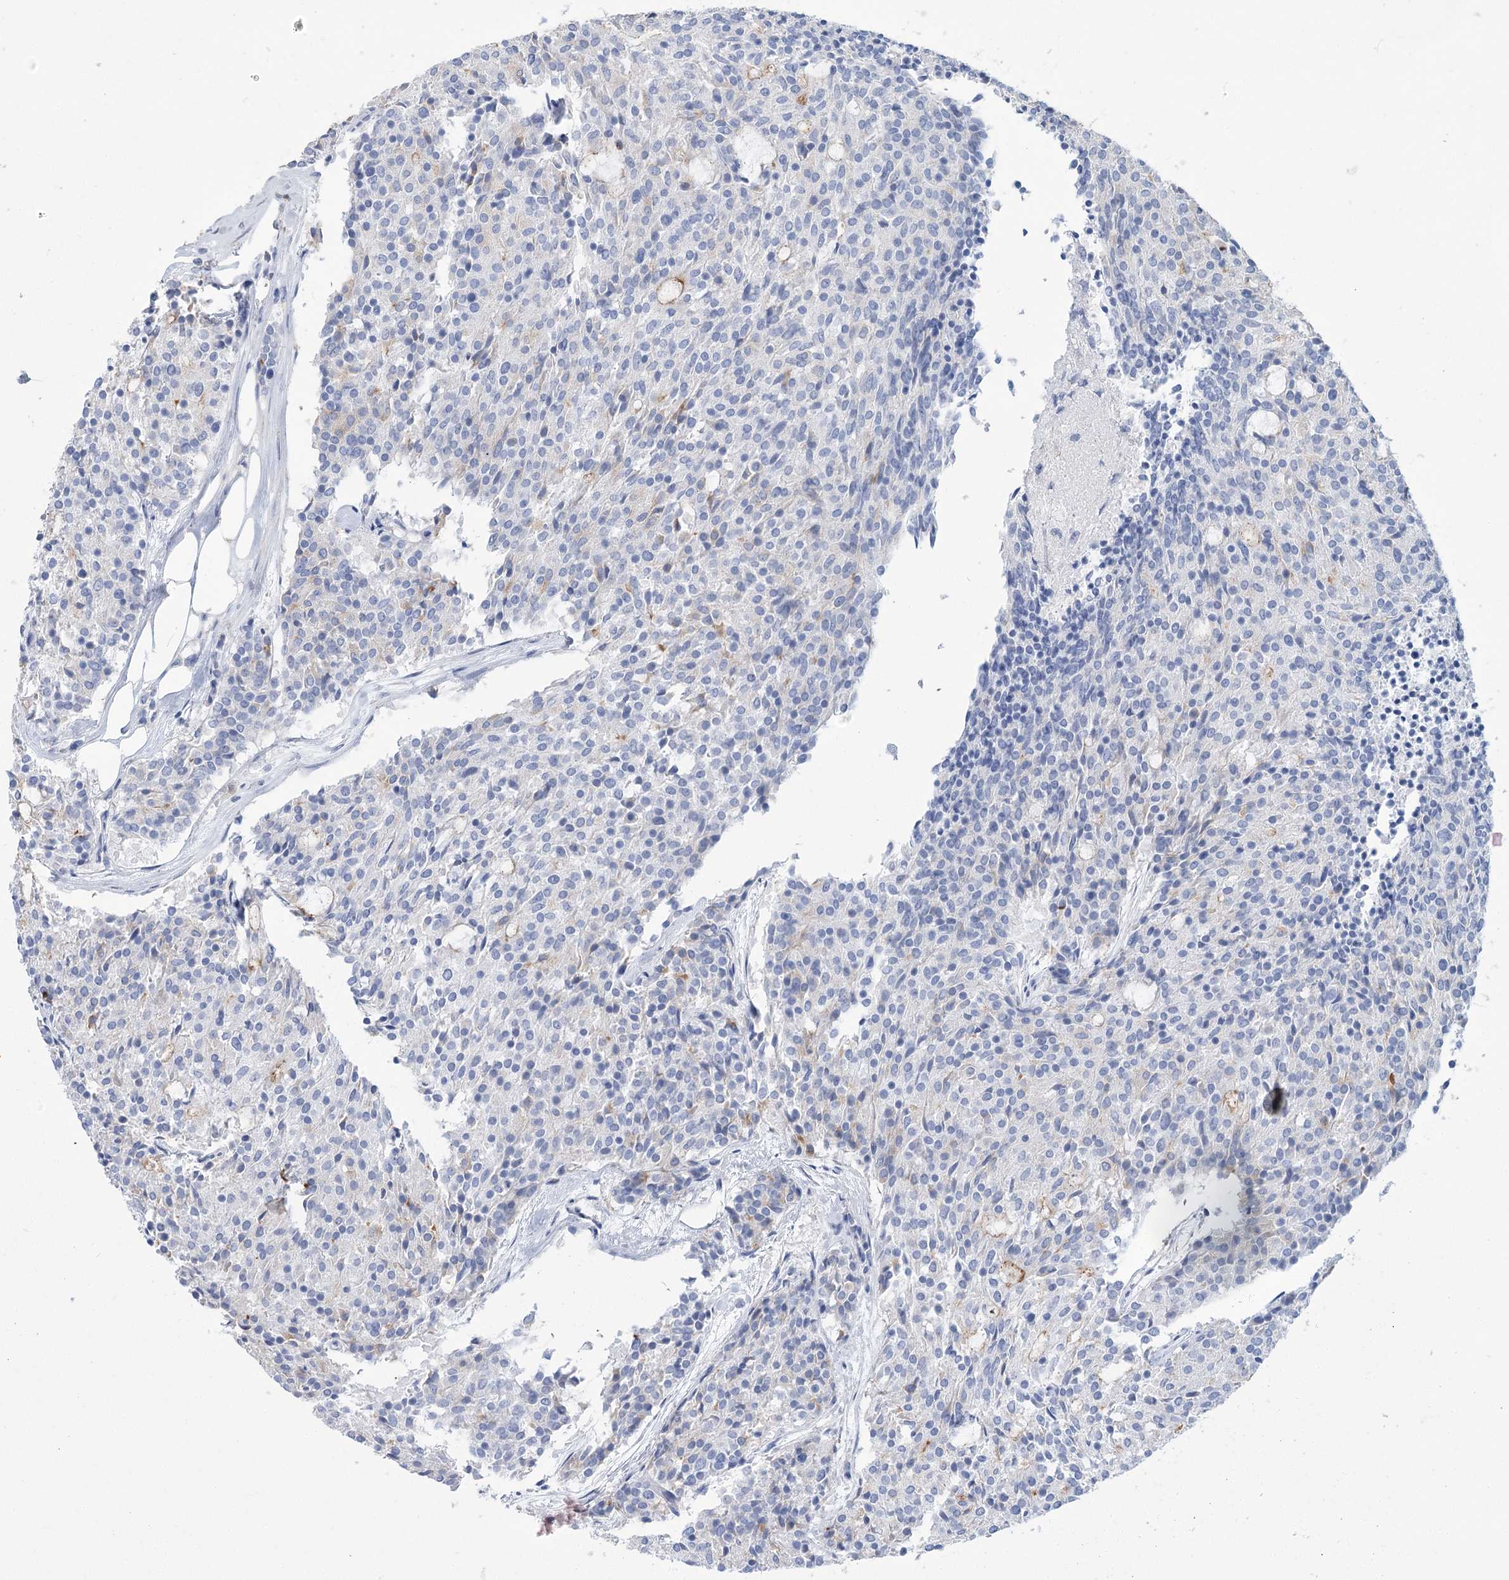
{"staining": {"intensity": "negative", "quantity": "none", "location": "none"}, "tissue": "carcinoid", "cell_type": "Tumor cells", "image_type": "cancer", "snomed": [{"axis": "morphology", "description": "Carcinoid, malignant, NOS"}, {"axis": "topography", "description": "Pancreas"}], "caption": "The image displays no staining of tumor cells in carcinoid.", "gene": "SLC9A3", "patient": {"sex": "female", "age": 54}}